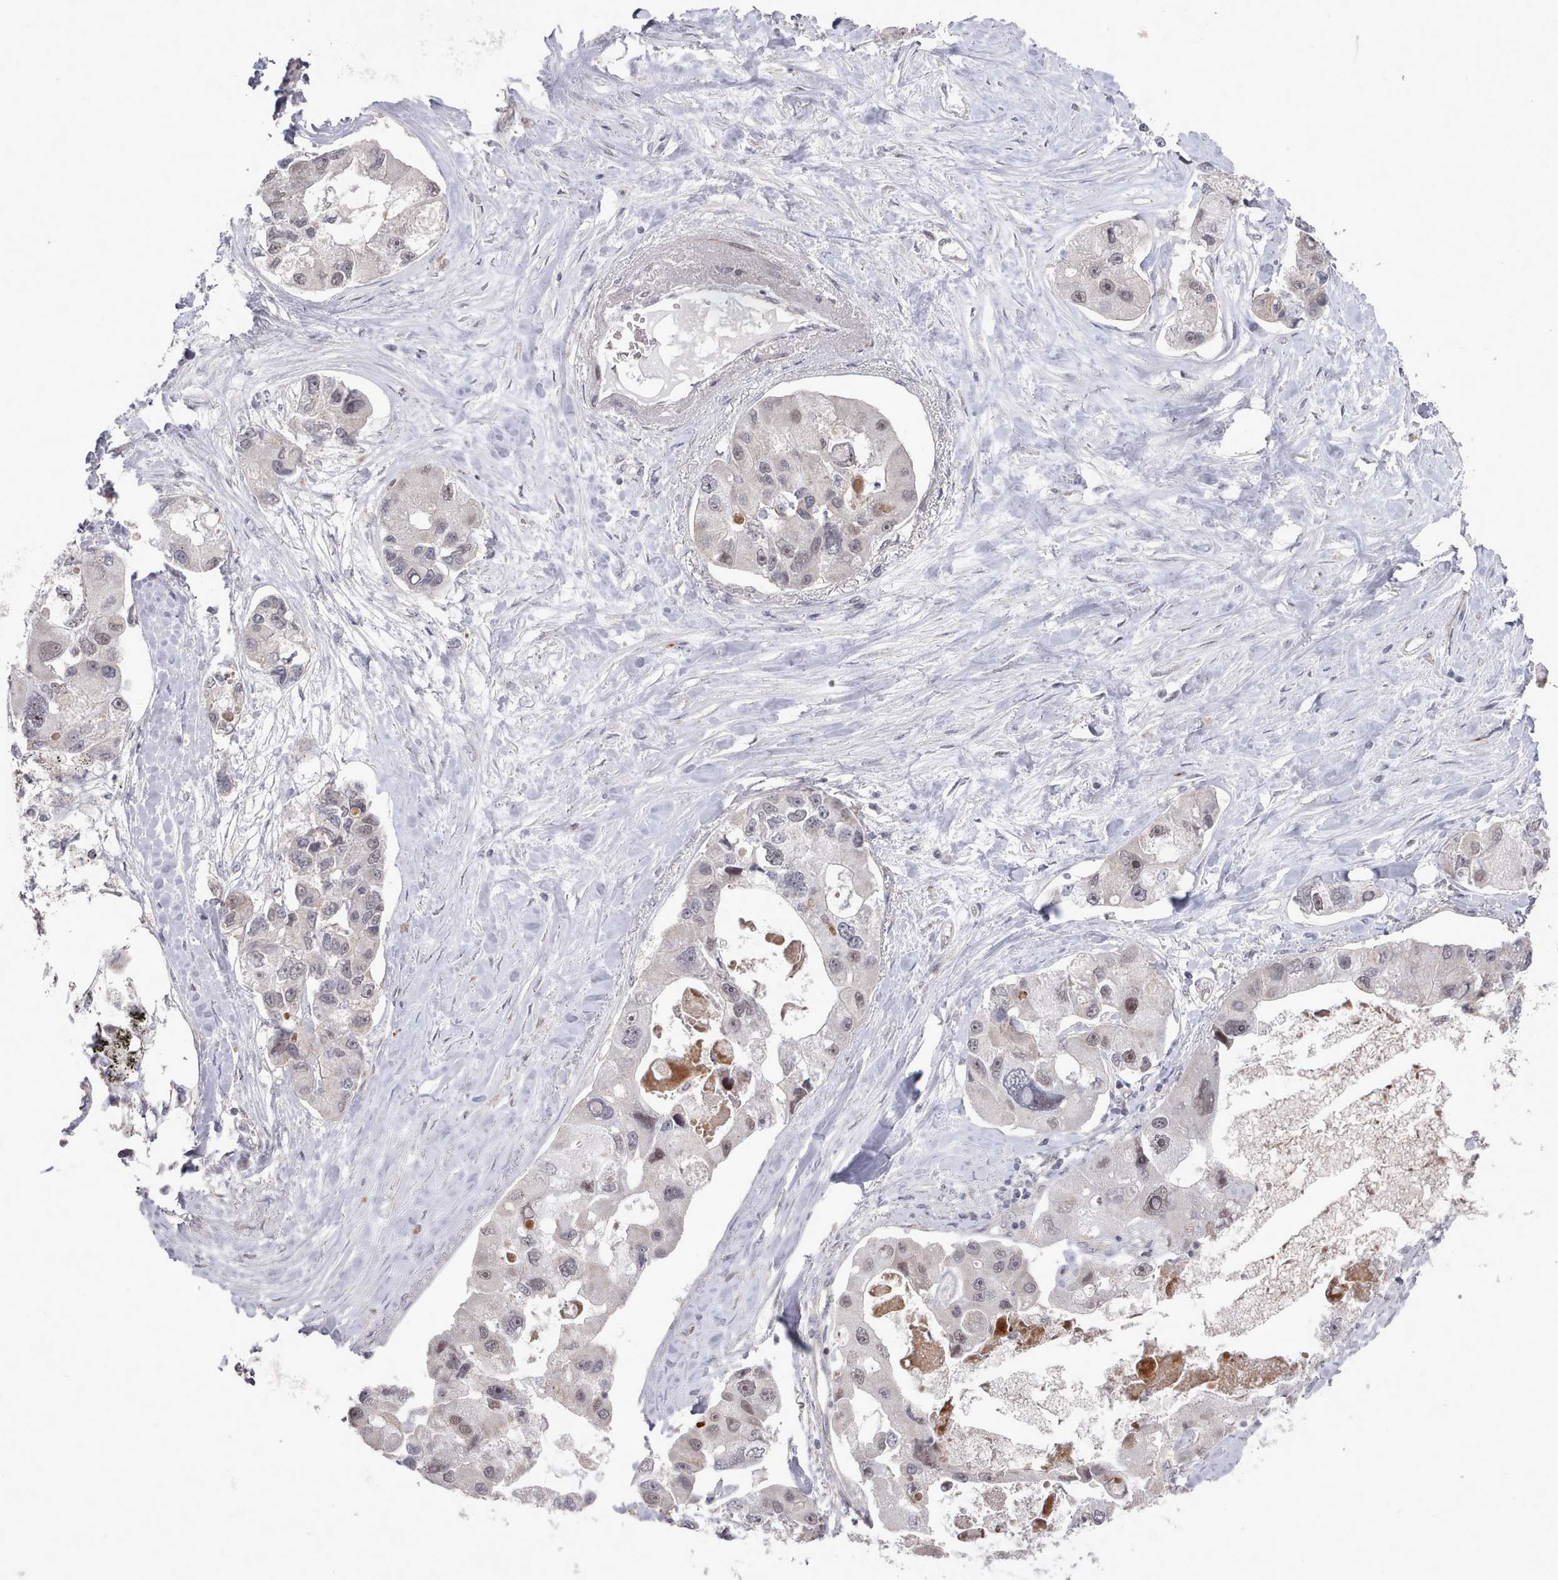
{"staining": {"intensity": "weak", "quantity": "25%-75%", "location": "nuclear"}, "tissue": "lung cancer", "cell_type": "Tumor cells", "image_type": "cancer", "snomed": [{"axis": "morphology", "description": "Adenocarcinoma, NOS"}, {"axis": "topography", "description": "Lung"}], "caption": "Immunohistochemical staining of human adenocarcinoma (lung) exhibits weak nuclear protein expression in approximately 25%-75% of tumor cells. (DAB (3,3'-diaminobenzidine) IHC, brown staining for protein, blue staining for nuclei).", "gene": "CPSF4", "patient": {"sex": "female", "age": 54}}